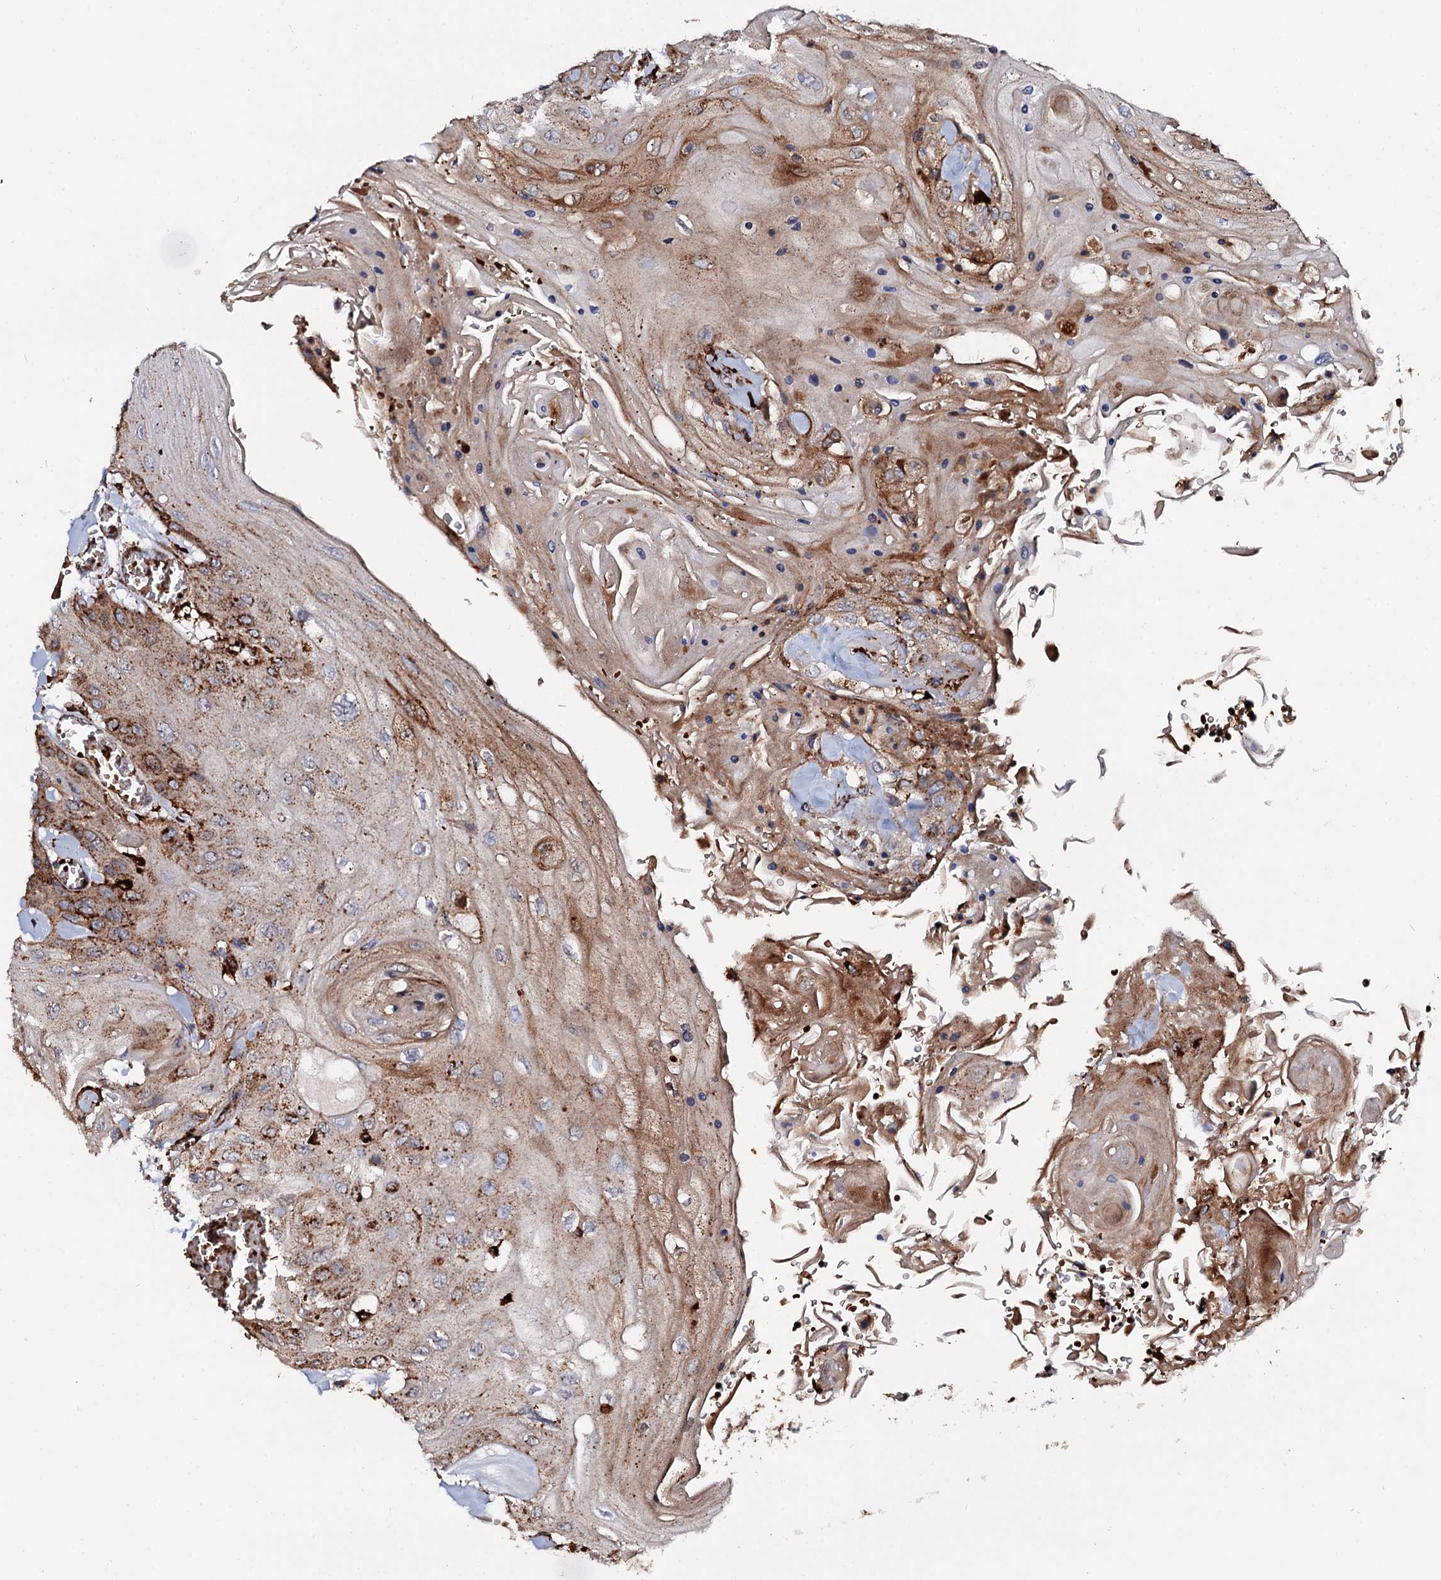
{"staining": {"intensity": "moderate", "quantity": "25%-75%", "location": "cytoplasmic/membranous"}, "tissue": "head and neck cancer", "cell_type": "Tumor cells", "image_type": "cancer", "snomed": [{"axis": "morphology", "description": "Squamous cell carcinoma, NOS"}, {"axis": "topography", "description": "Head-Neck"}], "caption": "High-power microscopy captured an IHC micrograph of head and neck cancer (squamous cell carcinoma), revealing moderate cytoplasmic/membranous expression in approximately 25%-75% of tumor cells.", "gene": "GBA1", "patient": {"sex": "female", "age": 43}}